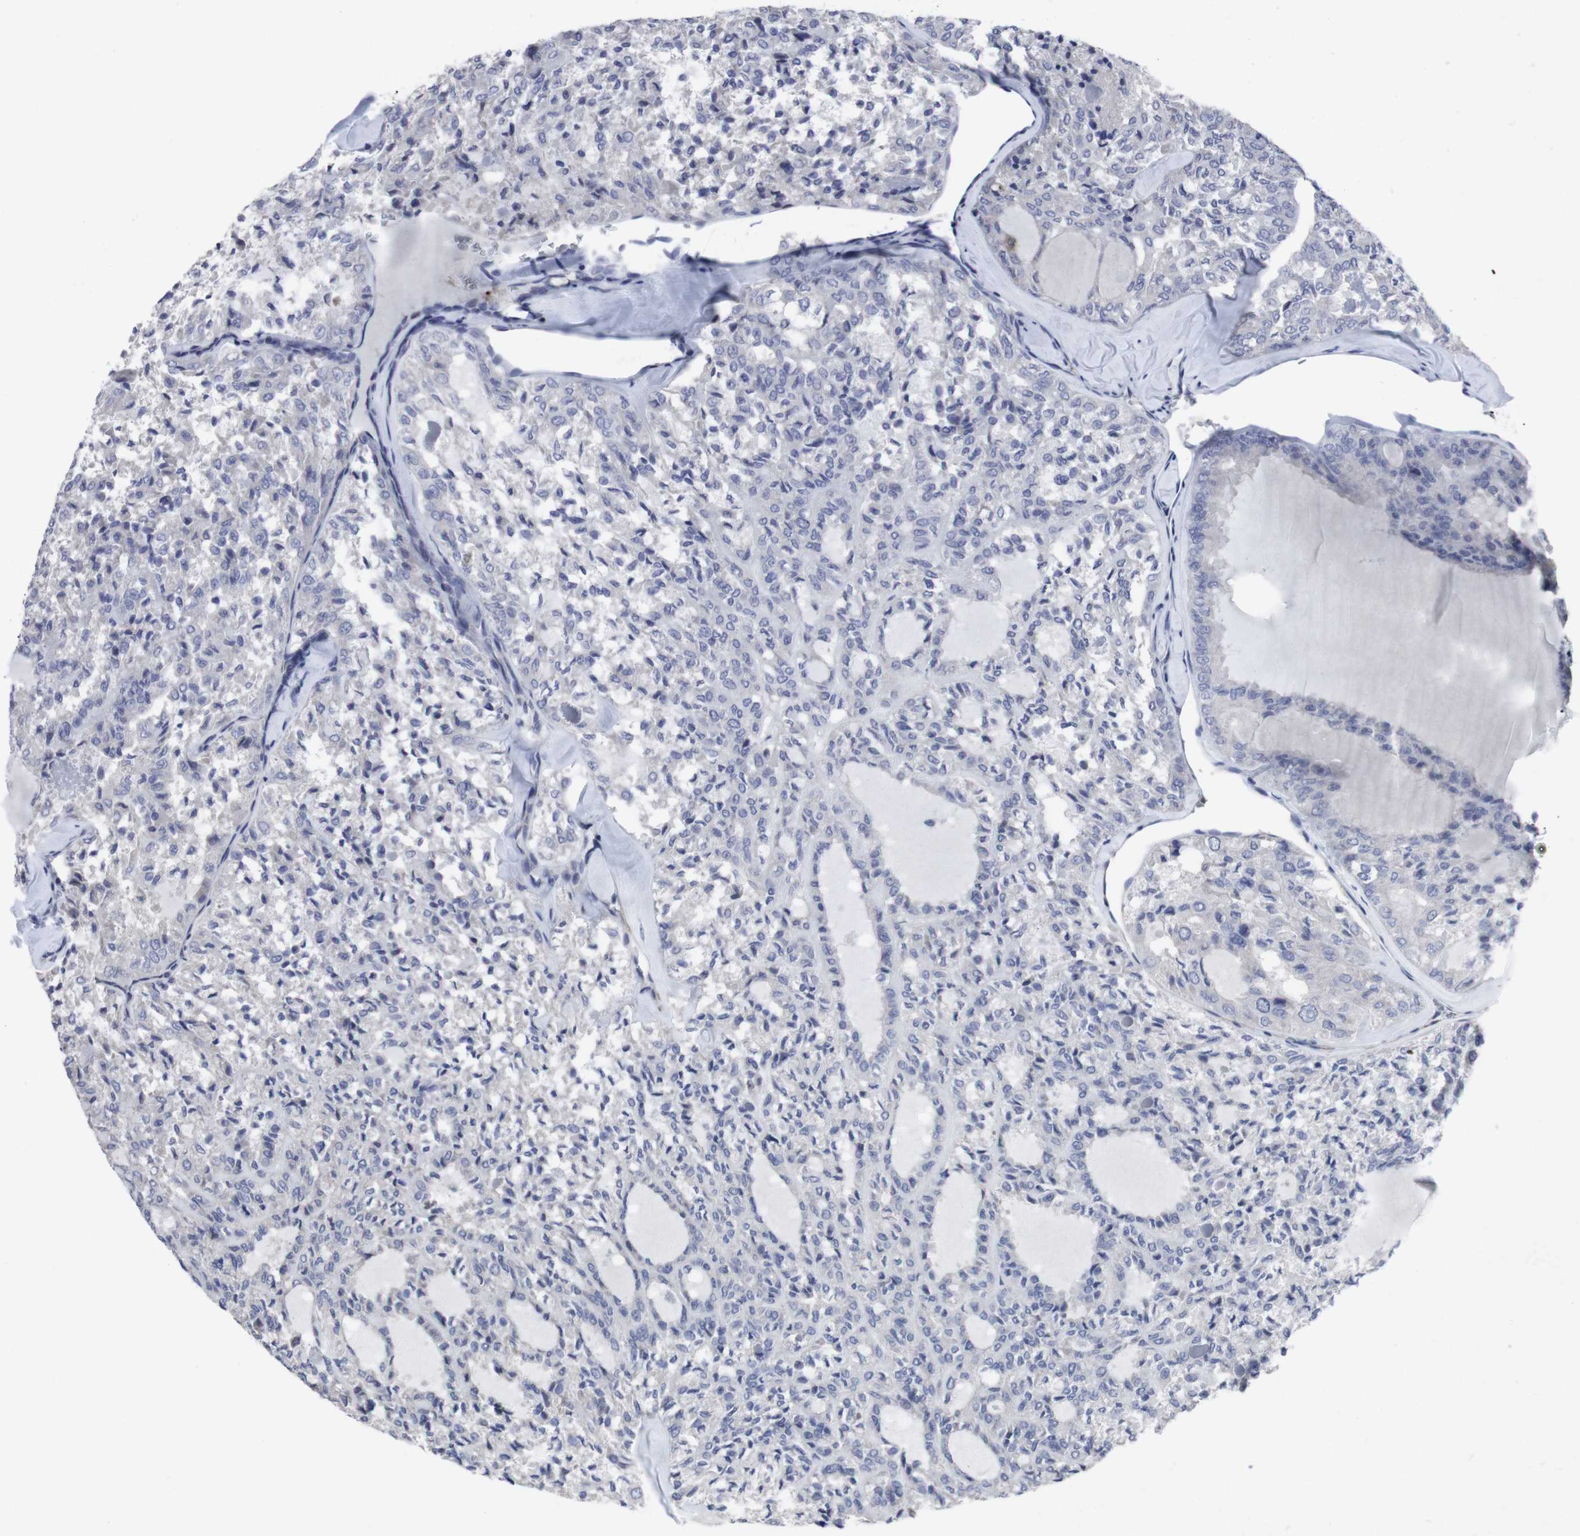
{"staining": {"intensity": "negative", "quantity": "none", "location": "none"}, "tissue": "thyroid cancer", "cell_type": "Tumor cells", "image_type": "cancer", "snomed": [{"axis": "morphology", "description": "Follicular adenoma carcinoma, NOS"}, {"axis": "topography", "description": "Thyroid gland"}], "caption": "Tumor cells are negative for protein expression in human thyroid cancer (follicular adenoma carcinoma).", "gene": "SNCG", "patient": {"sex": "male", "age": 75}}